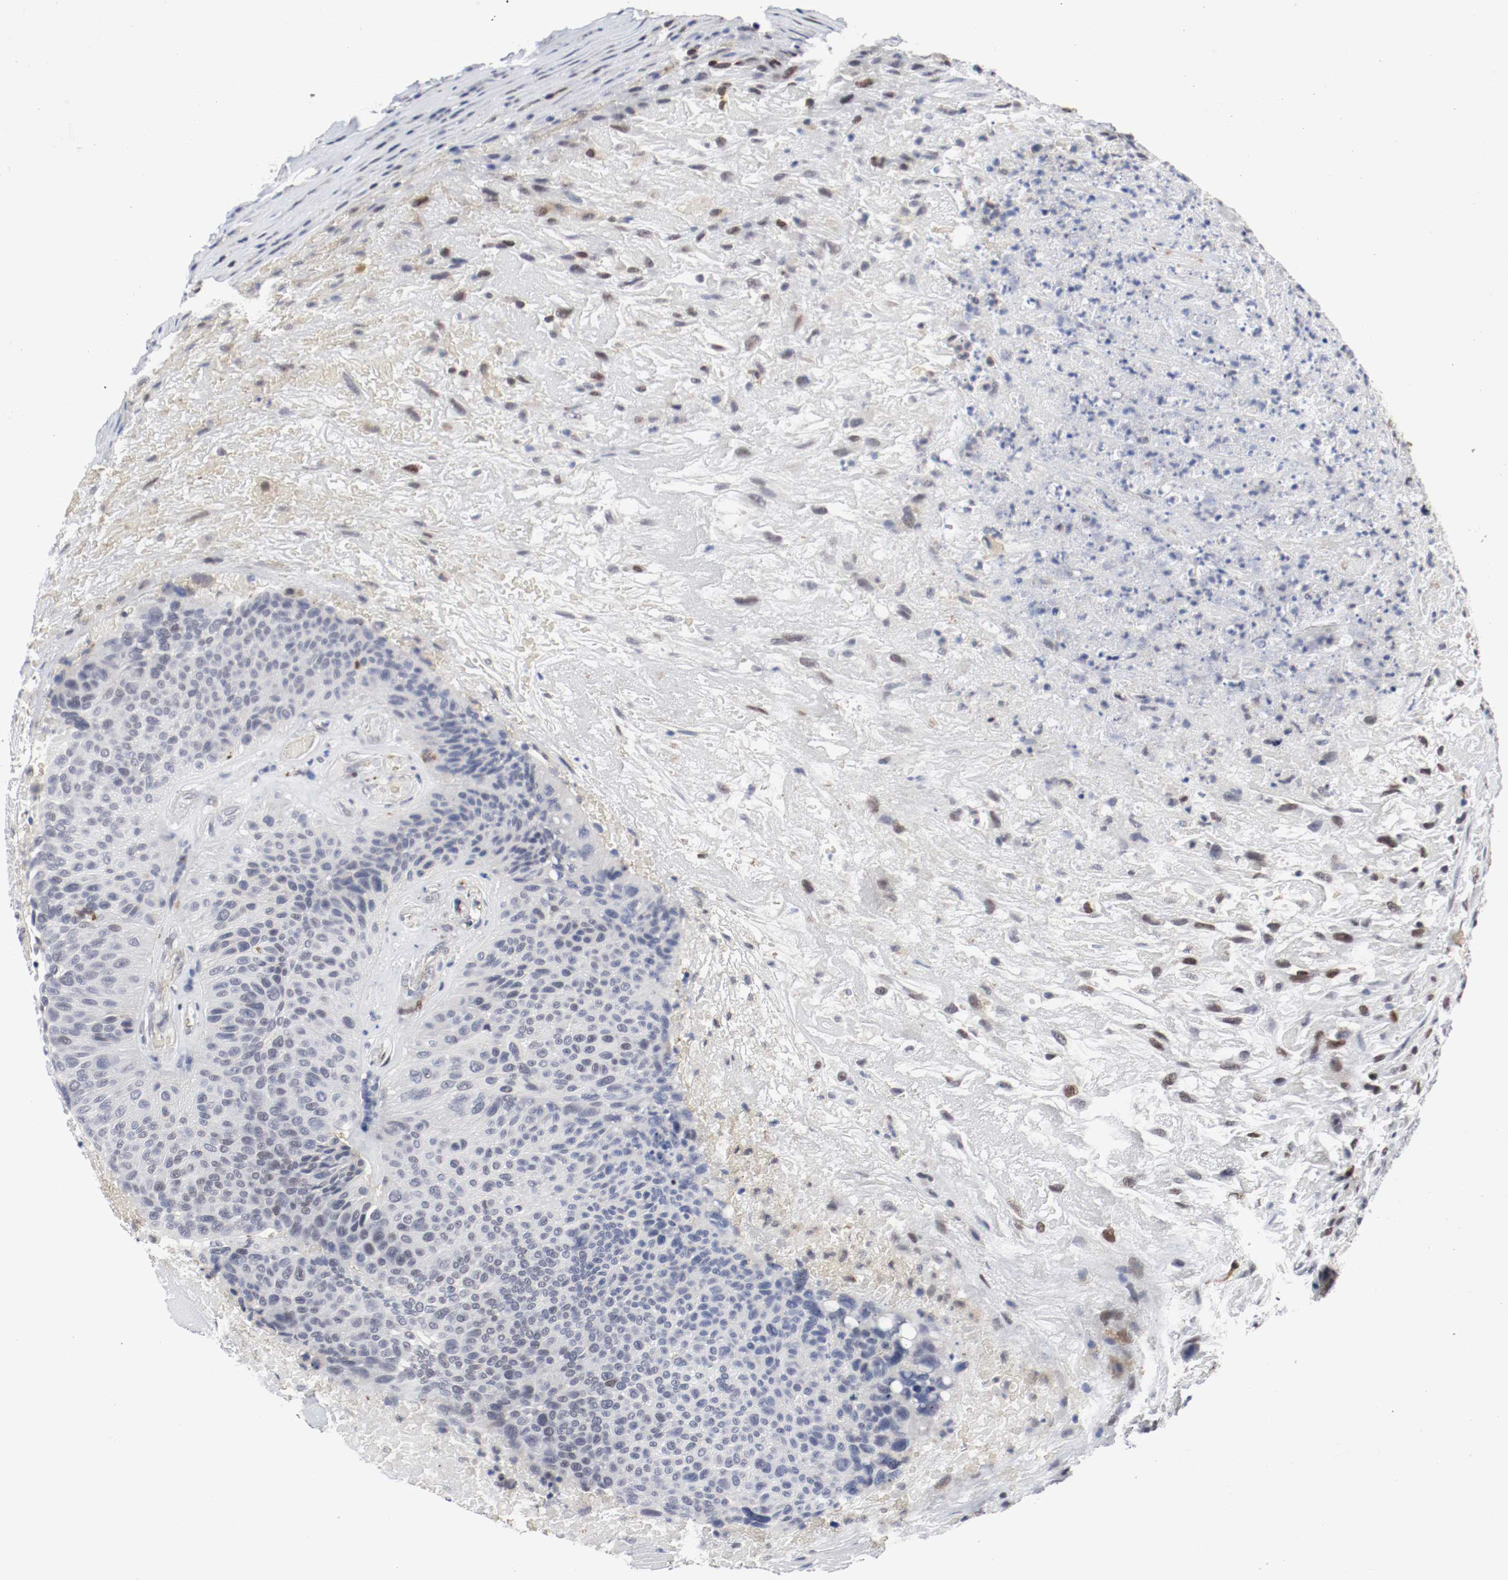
{"staining": {"intensity": "moderate", "quantity": "25%-75%", "location": "nuclear"}, "tissue": "urothelial cancer", "cell_type": "Tumor cells", "image_type": "cancer", "snomed": [{"axis": "morphology", "description": "Urothelial carcinoma, High grade"}, {"axis": "topography", "description": "Urinary bladder"}], "caption": "A high-resolution micrograph shows IHC staining of urothelial cancer, which exhibits moderate nuclear expression in about 25%-75% of tumor cells. The staining is performed using DAB brown chromogen to label protein expression. The nuclei are counter-stained blue using hematoxylin.", "gene": "JUND", "patient": {"sex": "male", "age": 66}}